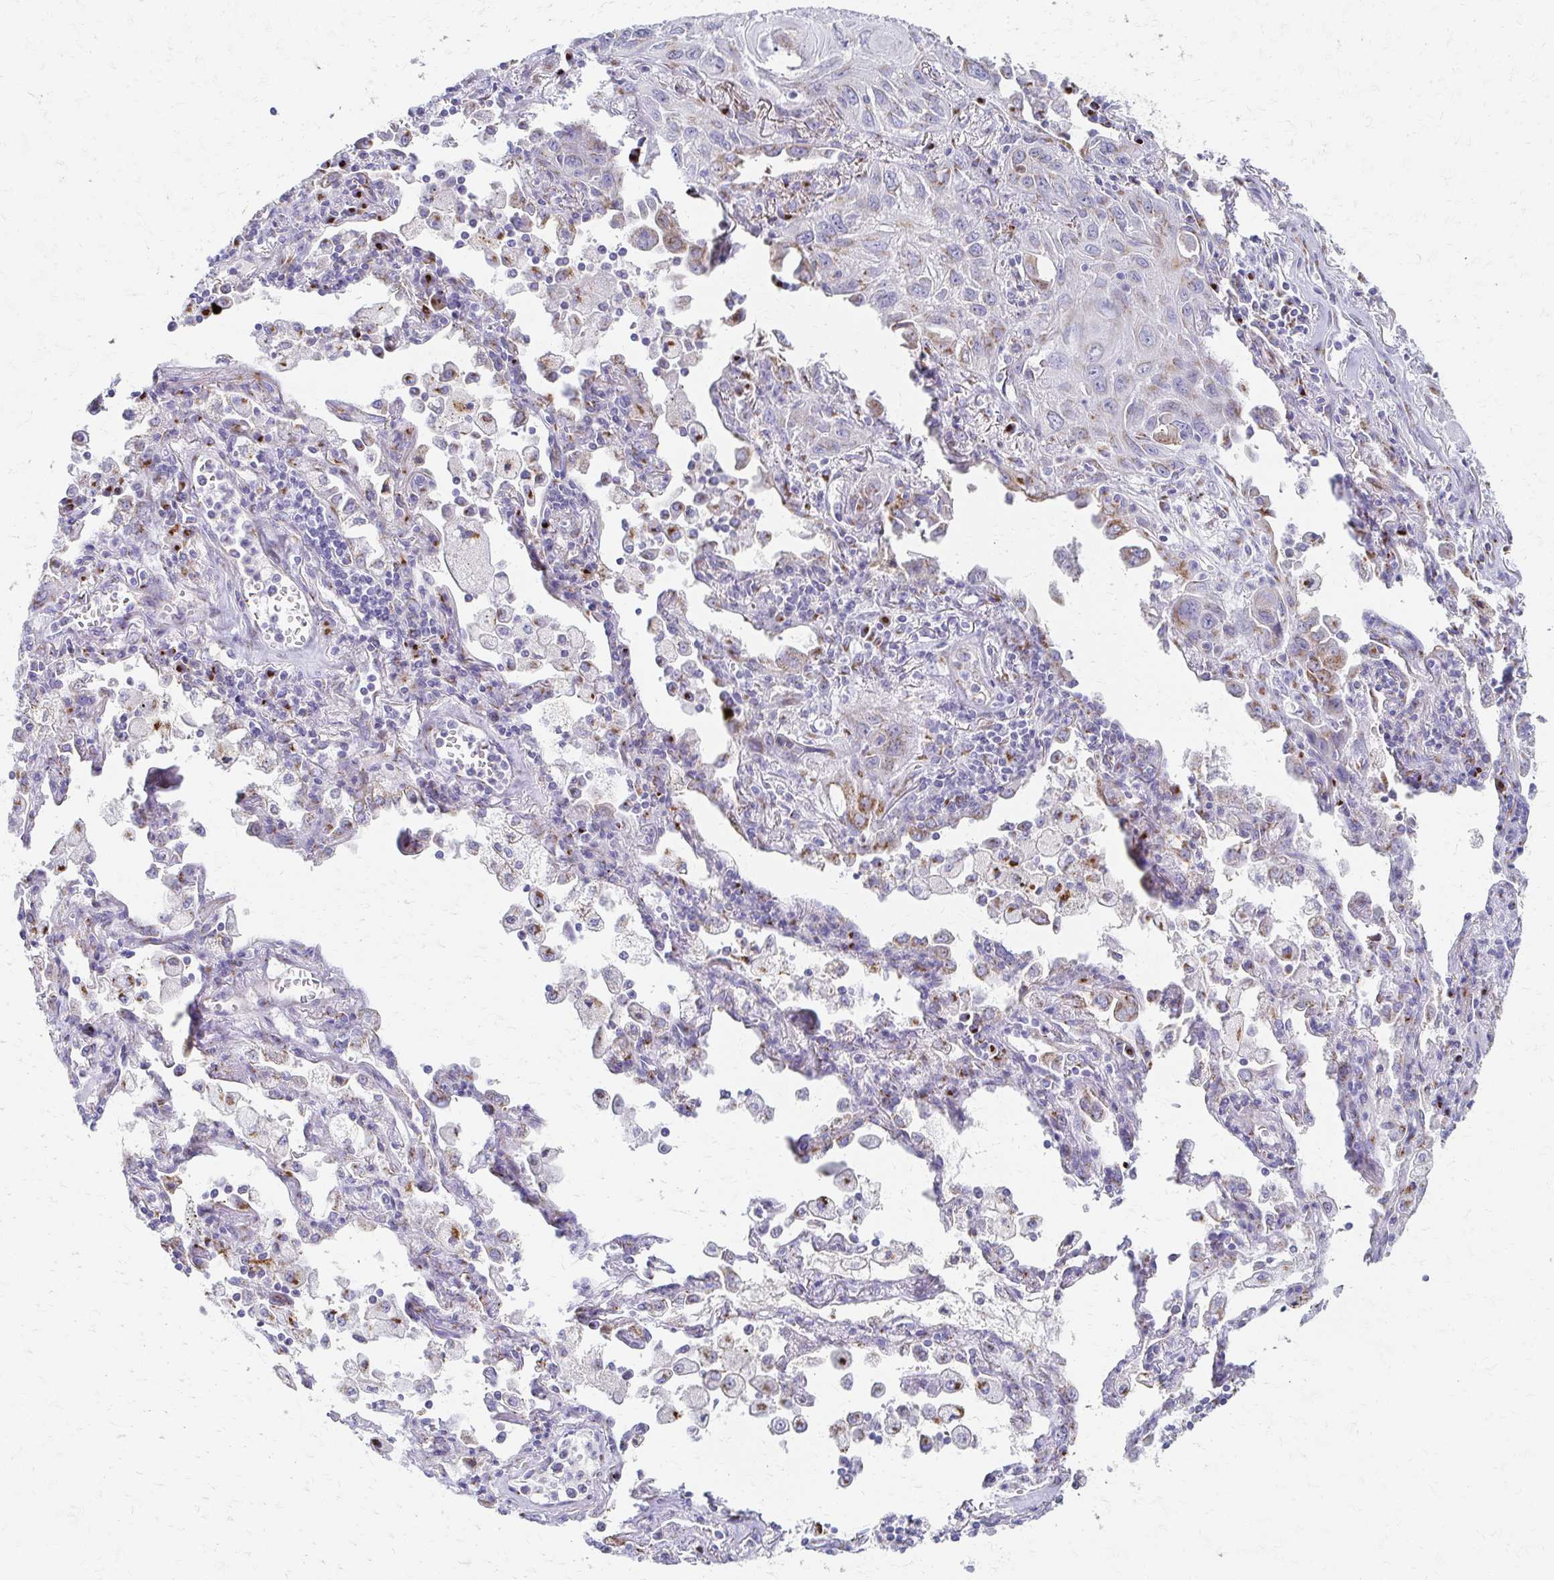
{"staining": {"intensity": "negative", "quantity": "none", "location": "none"}, "tissue": "lung cancer", "cell_type": "Tumor cells", "image_type": "cancer", "snomed": [{"axis": "morphology", "description": "Squamous cell carcinoma, NOS"}, {"axis": "topography", "description": "Lung"}], "caption": "High magnification brightfield microscopy of lung cancer (squamous cell carcinoma) stained with DAB (brown) and counterstained with hematoxylin (blue): tumor cells show no significant expression.", "gene": "TM9SF1", "patient": {"sex": "male", "age": 79}}